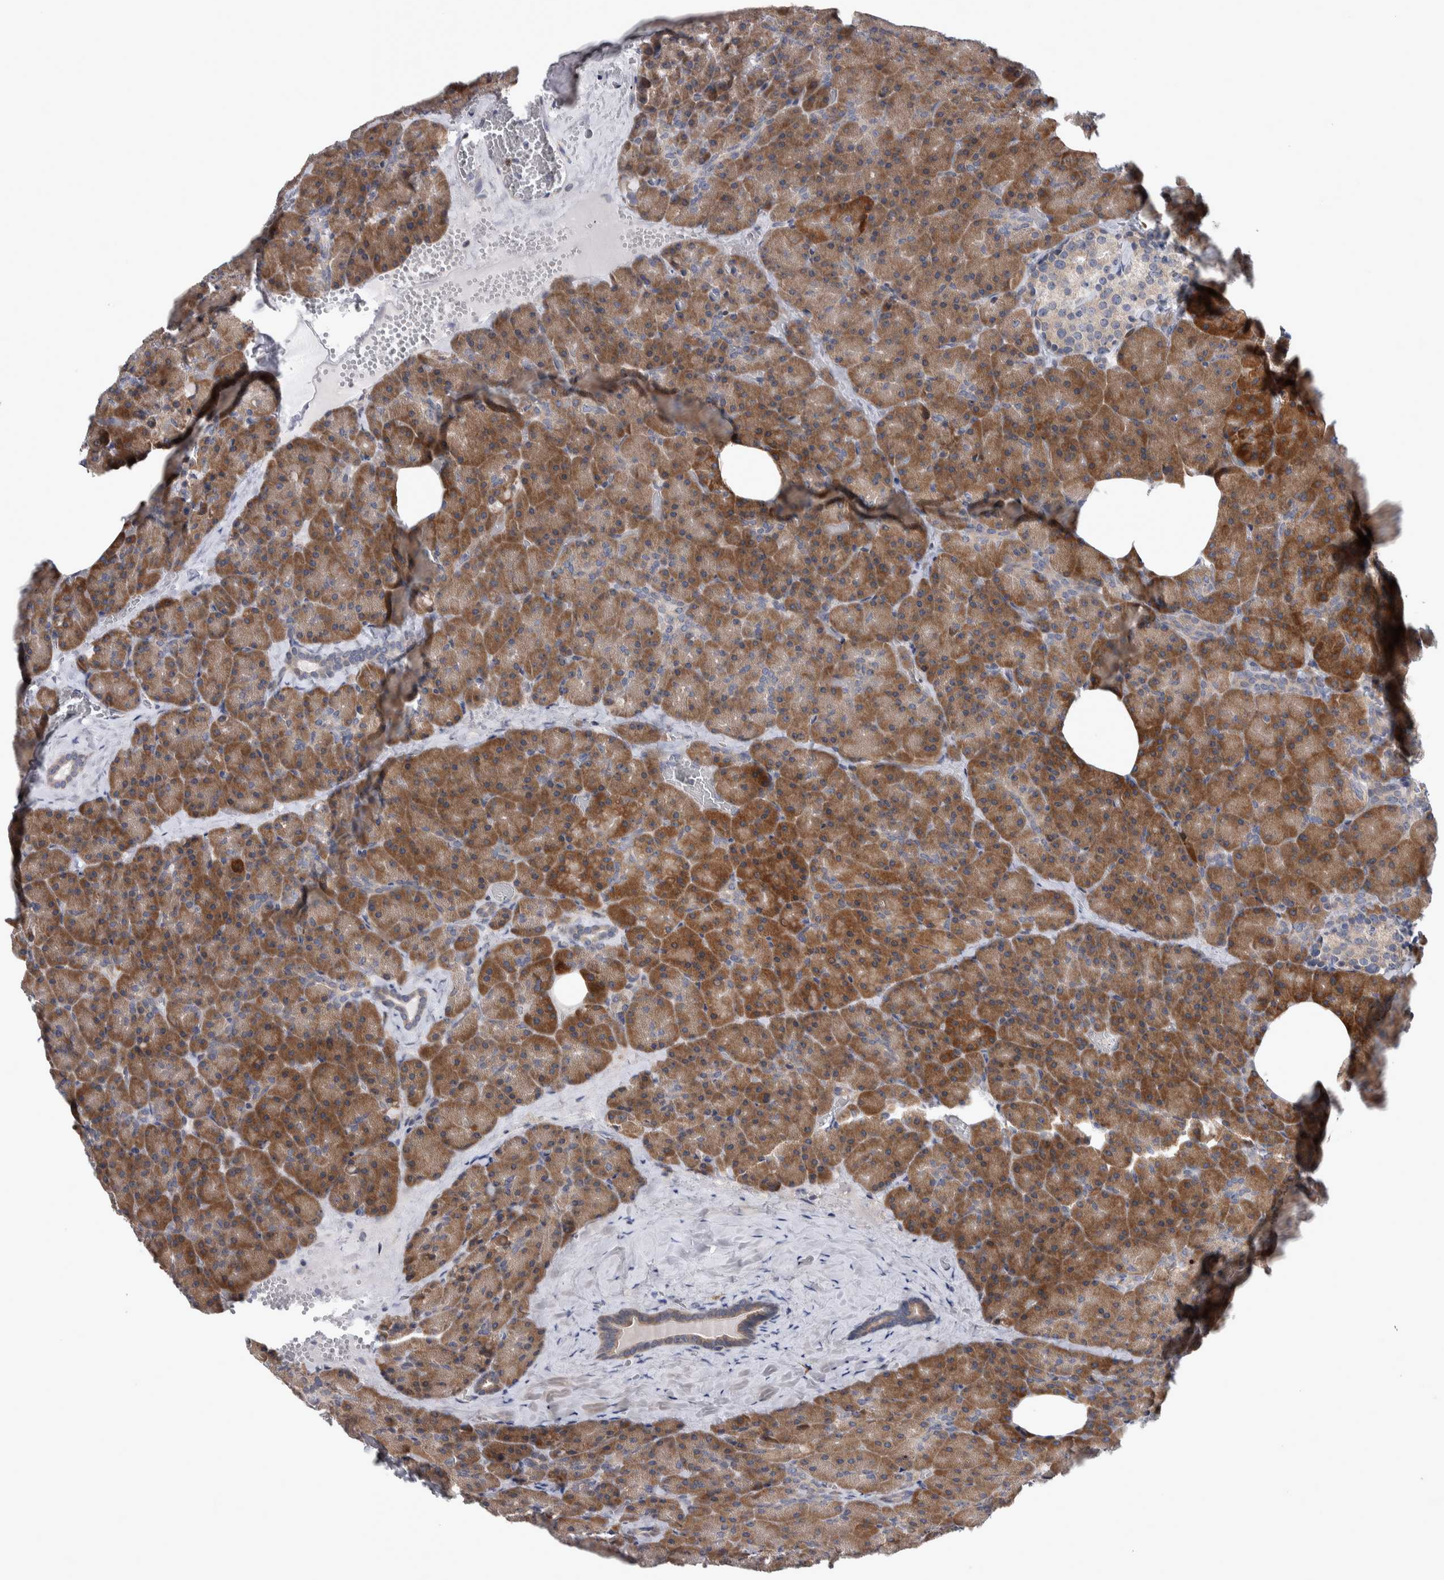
{"staining": {"intensity": "strong", "quantity": "25%-75%", "location": "cytoplasmic/membranous"}, "tissue": "pancreas", "cell_type": "Exocrine glandular cells", "image_type": "normal", "snomed": [{"axis": "morphology", "description": "Normal tissue, NOS"}, {"axis": "morphology", "description": "Carcinoid, malignant, NOS"}, {"axis": "topography", "description": "Pancreas"}], "caption": "Exocrine glandular cells display strong cytoplasmic/membranous staining in about 25%-75% of cells in normal pancreas.", "gene": "IBTK", "patient": {"sex": "female", "age": 35}}